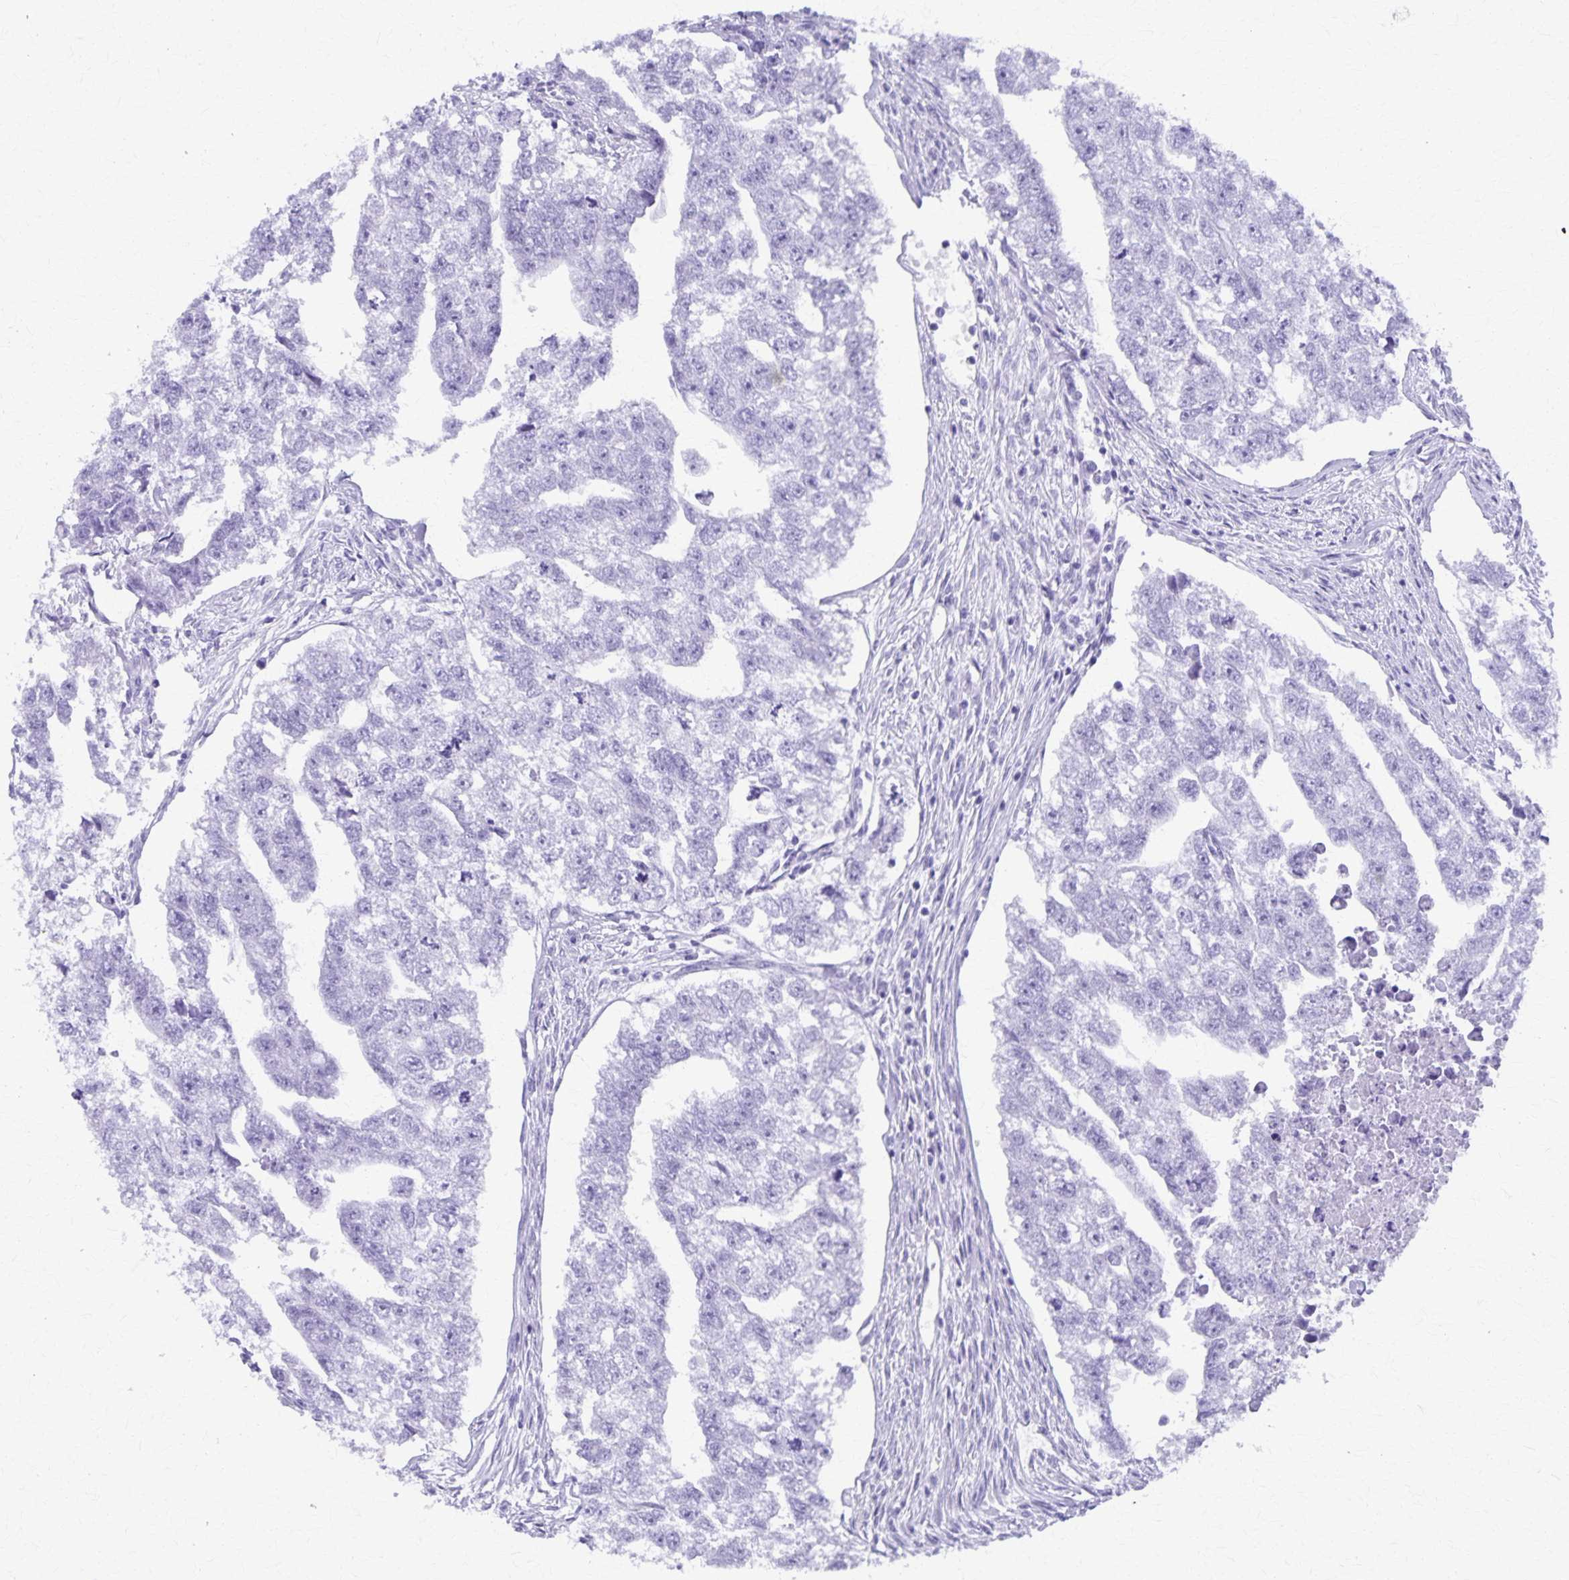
{"staining": {"intensity": "negative", "quantity": "none", "location": "none"}, "tissue": "testis cancer", "cell_type": "Tumor cells", "image_type": "cancer", "snomed": [{"axis": "morphology", "description": "Carcinoma, Embryonal, NOS"}, {"axis": "morphology", "description": "Teratoma, malignant, NOS"}, {"axis": "topography", "description": "Testis"}], "caption": "Tumor cells are negative for brown protein staining in testis cancer.", "gene": "DEFA5", "patient": {"sex": "male", "age": 44}}